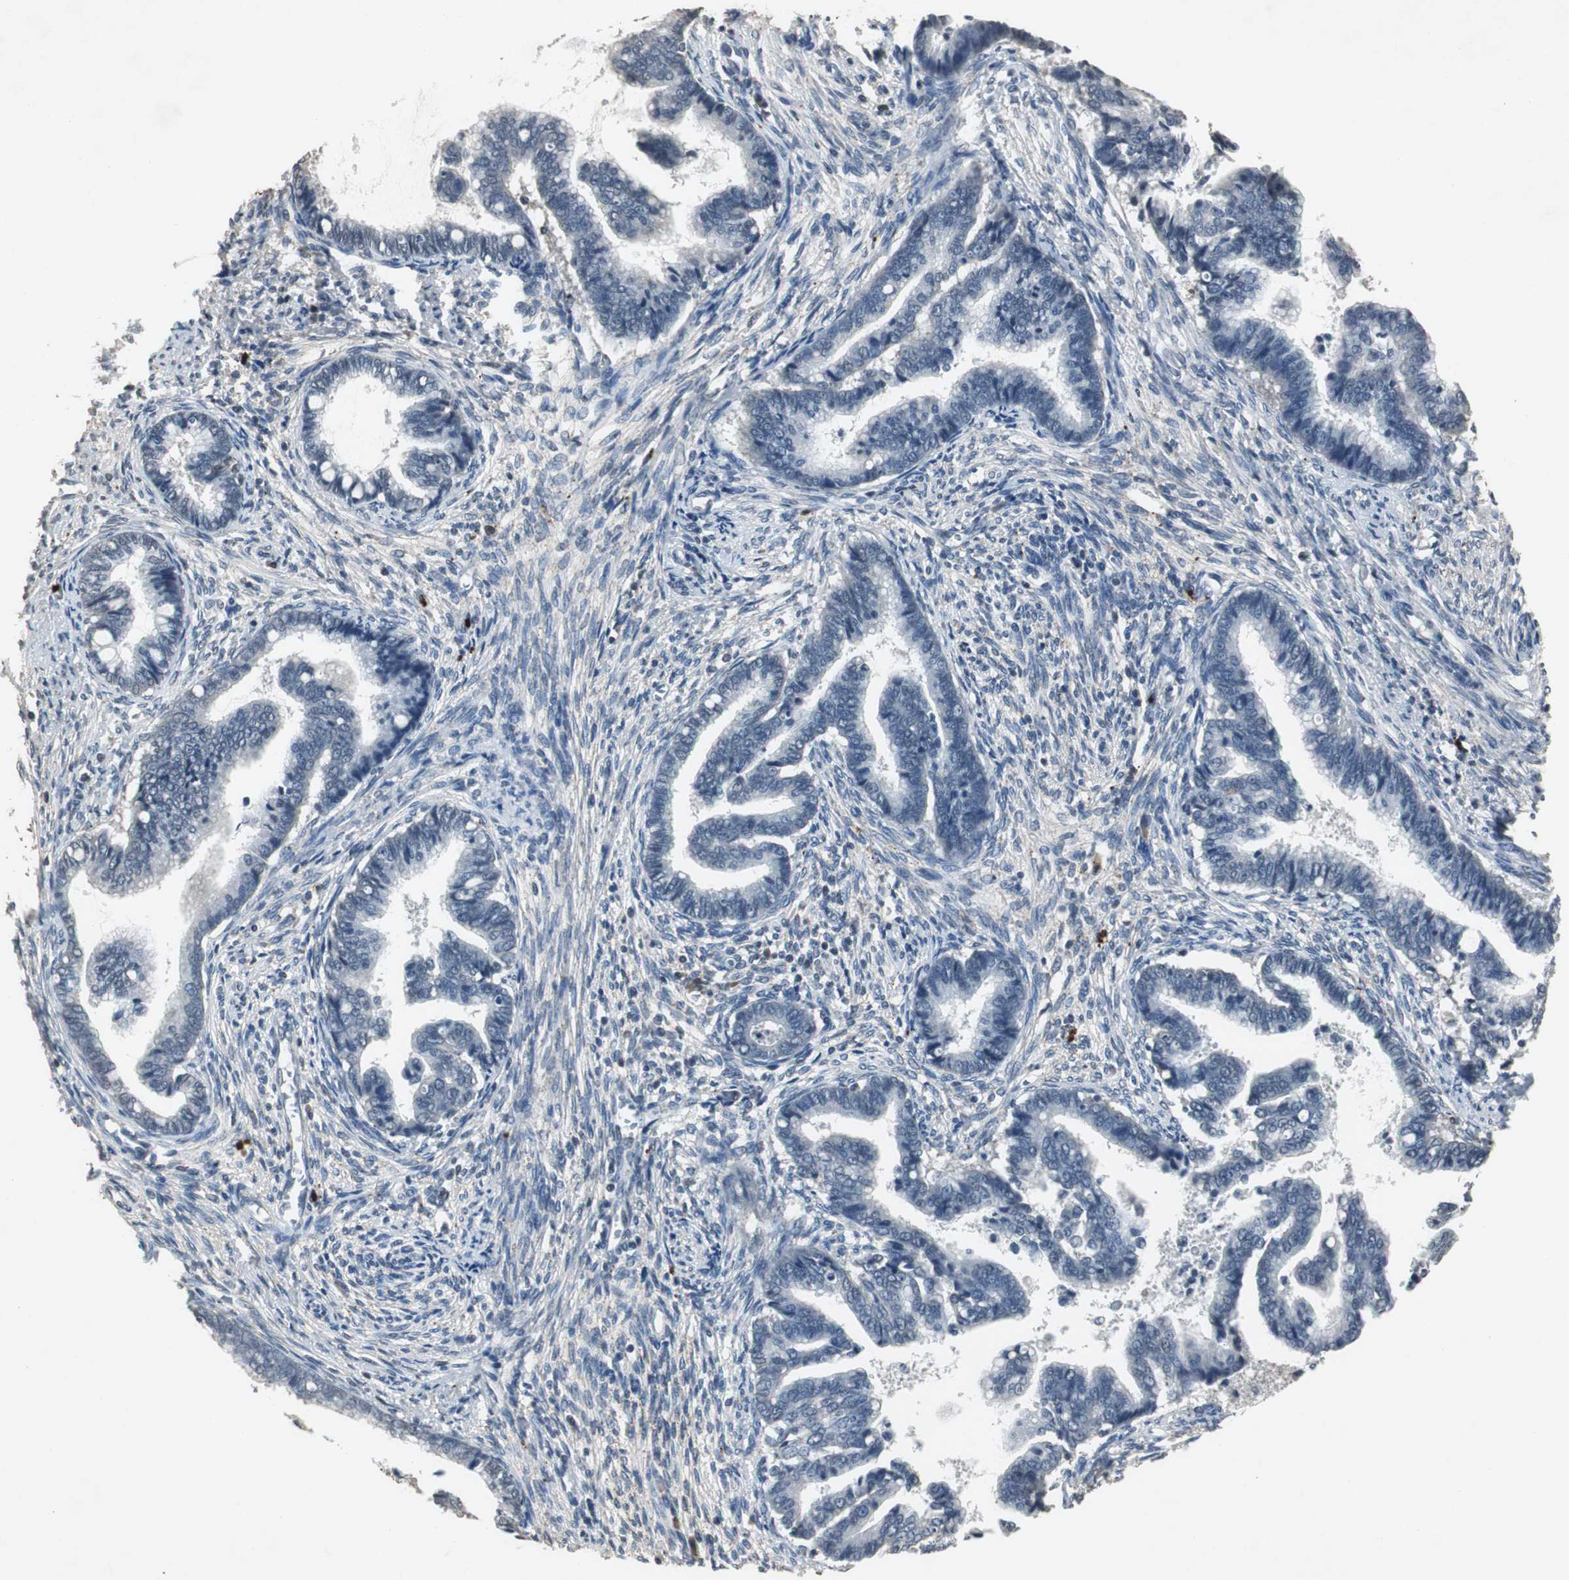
{"staining": {"intensity": "negative", "quantity": "none", "location": "none"}, "tissue": "cervical cancer", "cell_type": "Tumor cells", "image_type": "cancer", "snomed": [{"axis": "morphology", "description": "Adenocarcinoma, NOS"}, {"axis": "topography", "description": "Cervix"}], "caption": "Cervical cancer (adenocarcinoma) was stained to show a protein in brown. There is no significant expression in tumor cells. Nuclei are stained in blue.", "gene": "ADNP2", "patient": {"sex": "female", "age": 44}}